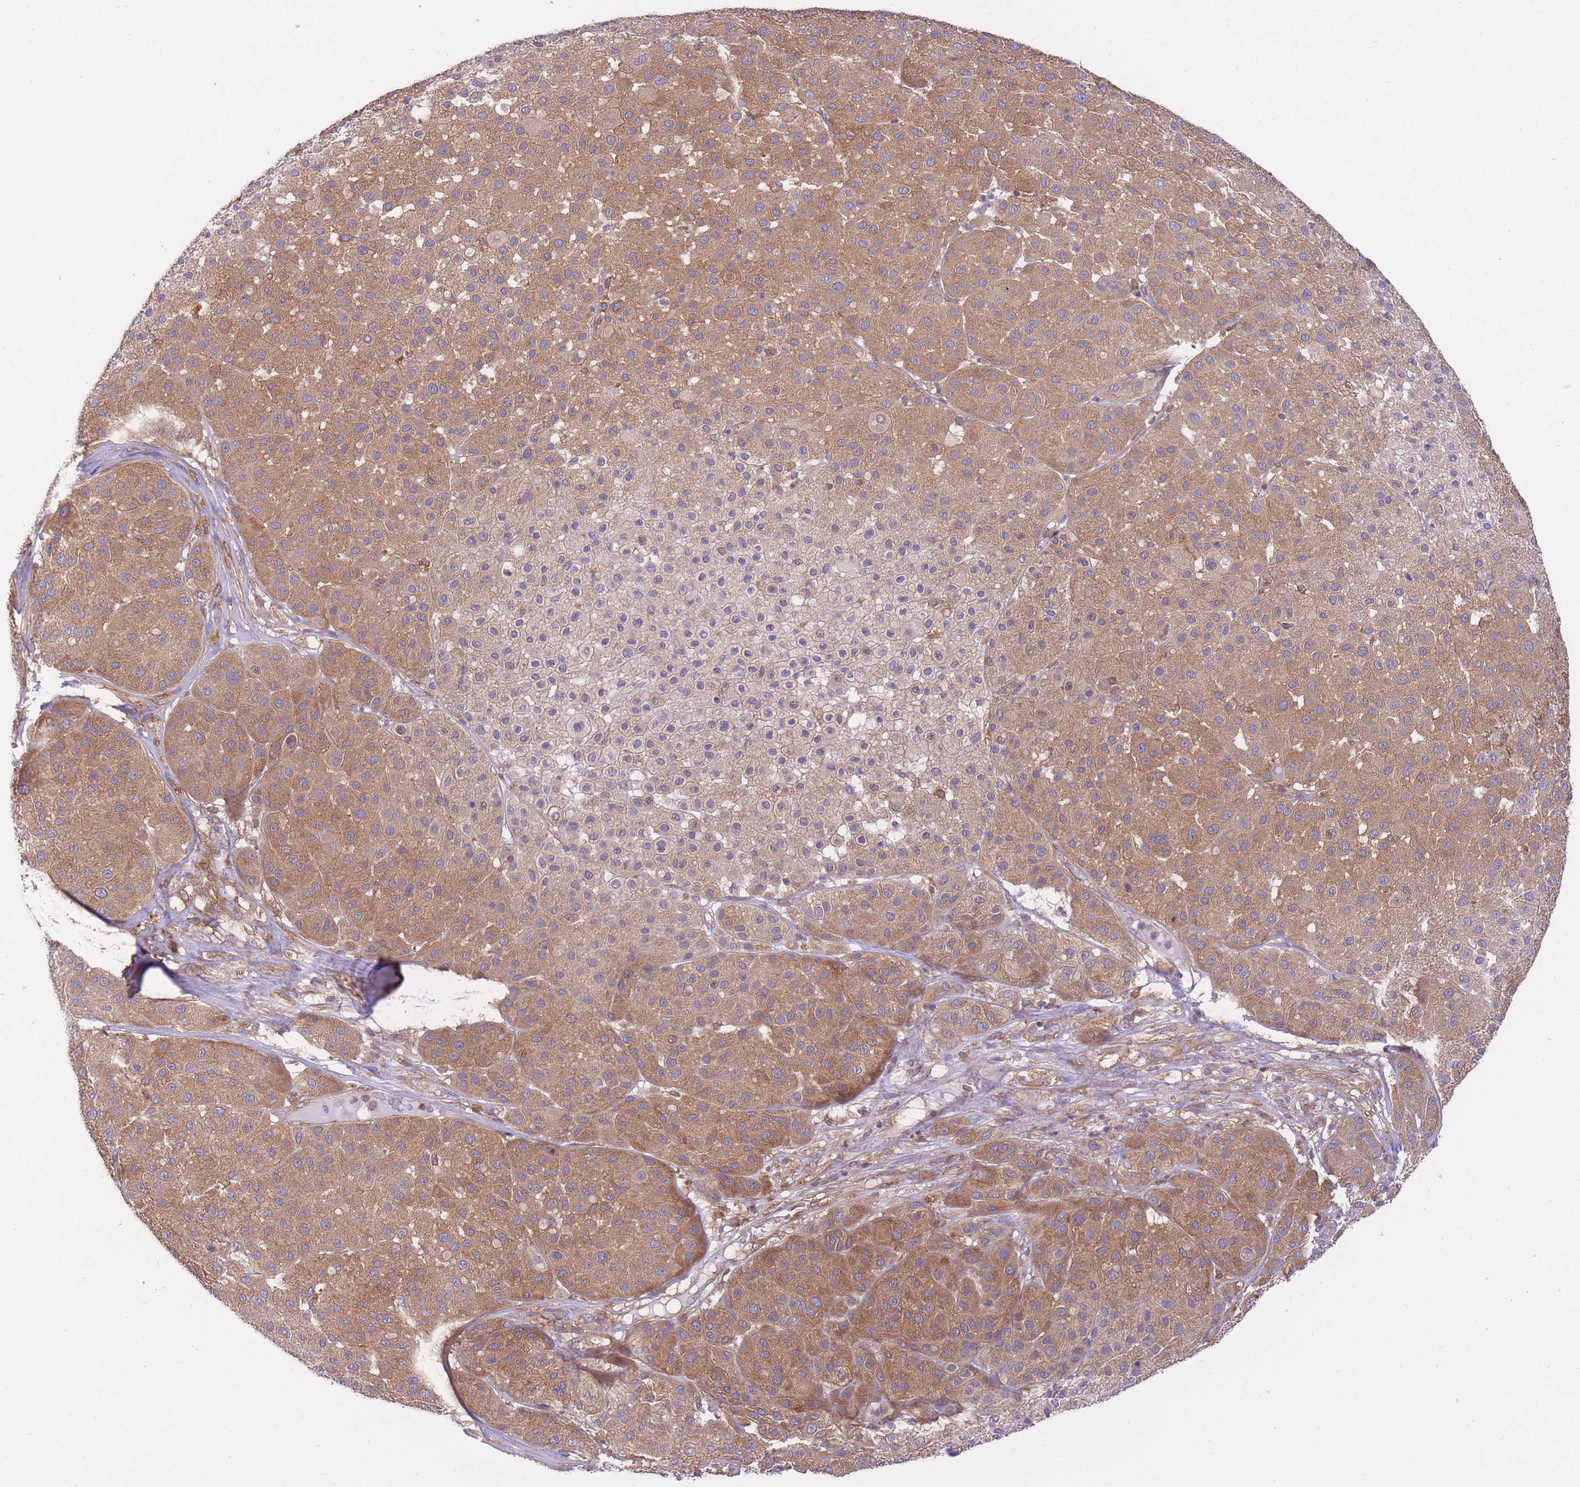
{"staining": {"intensity": "moderate", "quantity": ">75%", "location": "cytoplasmic/membranous"}, "tissue": "melanoma", "cell_type": "Tumor cells", "image_type": "cancer", "snomed": [{"axis": "morphology", "description": "Malignant melanoma, Metastatic site"}, {"axis": "topography", "description": "Smooth muscle"}], "caption": "Approximately >75% of tumor cells in human malignant melanoma (metastatic site) show moderate cytoplasmic/membranous protein expression as visualized by brown immunohistochemical staining.", "gene": "PRKAR1A", "patient": {"sex": "male", "age": 41}}